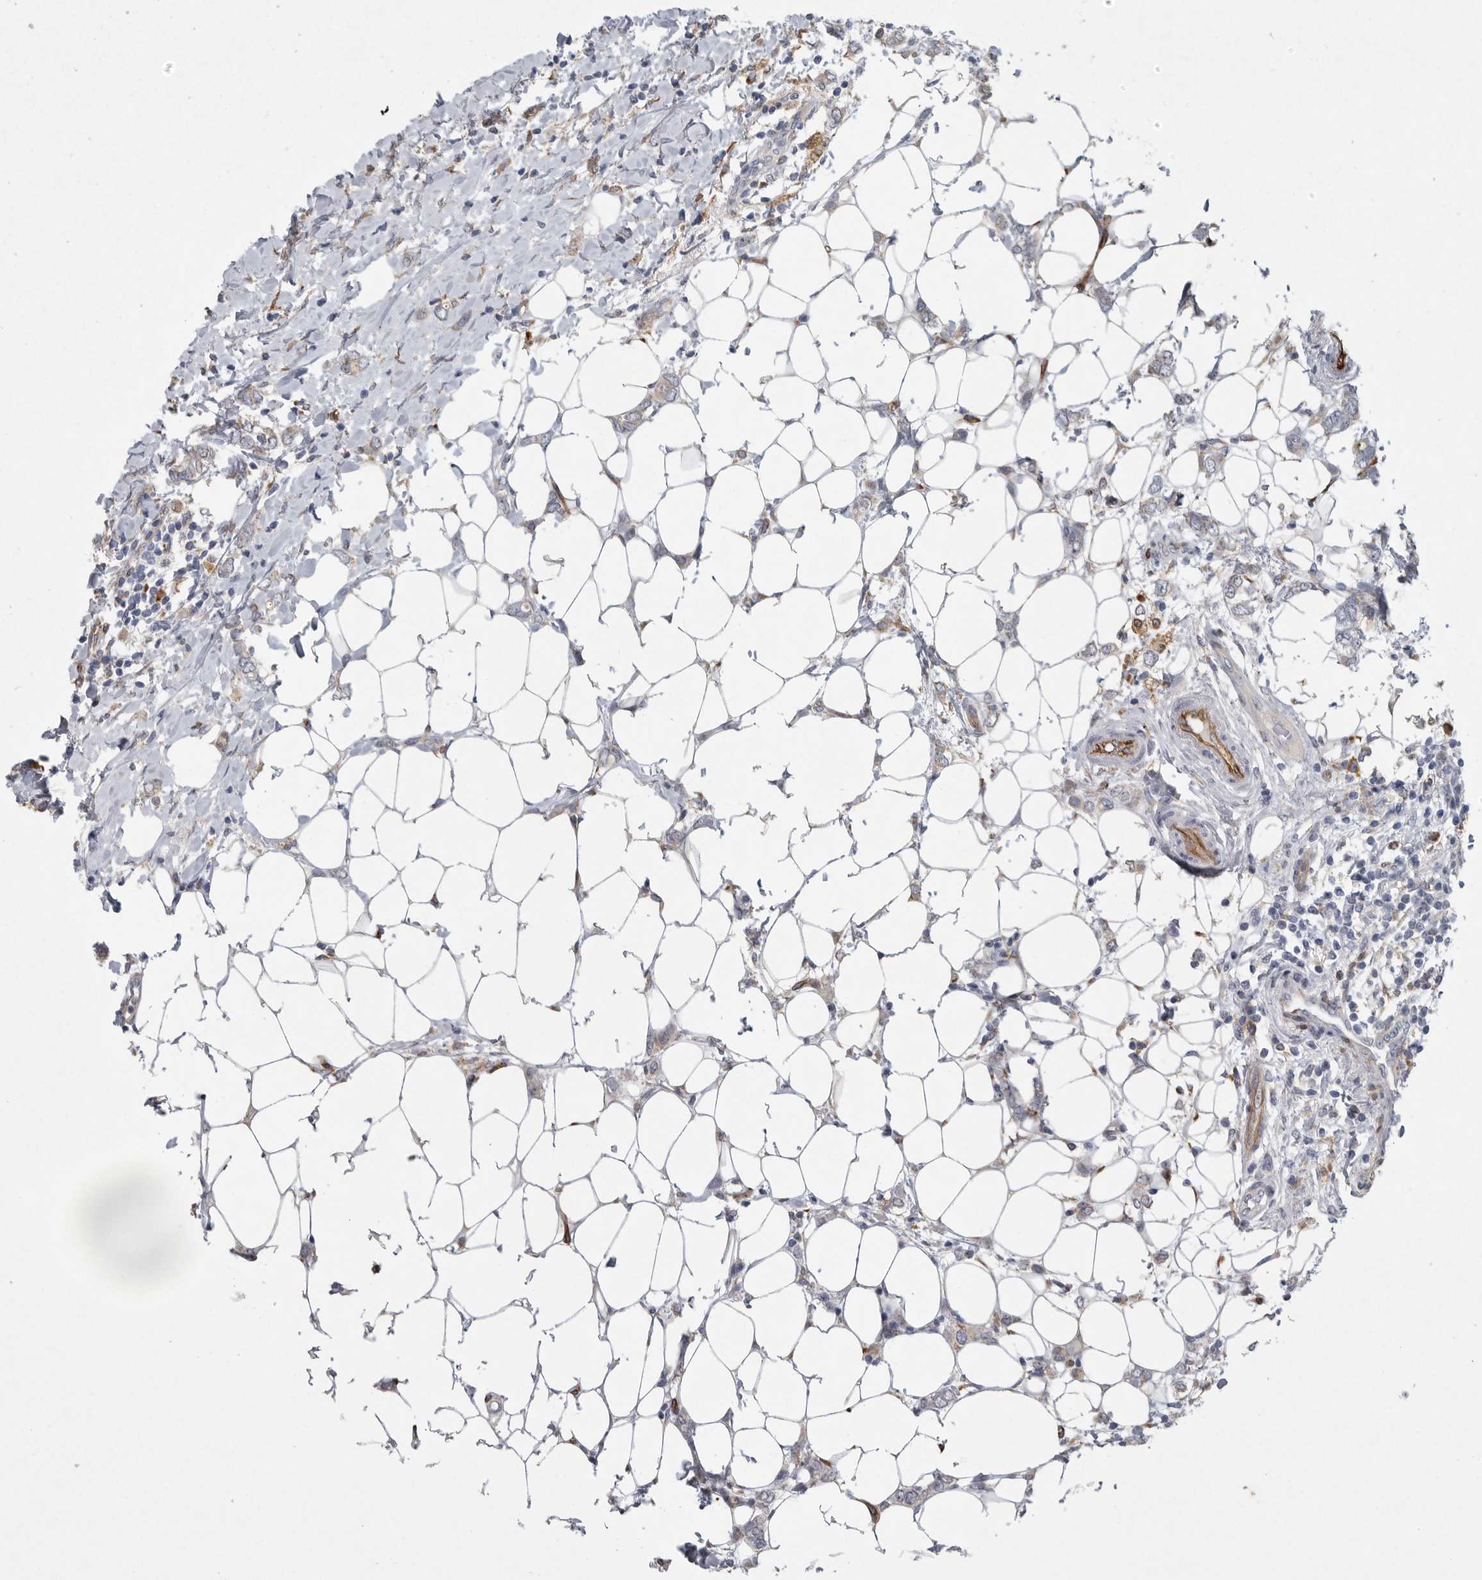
{"staining": {"intensity": "weak", "quantity": "<25%", "location": "cytoplasmic/membranous"}, "tissue": "breast cancer", "cell_type": "Tumor cells", "image_type": "cancer", "snomed": [{"axis": "morphology", "description": "Normal tissue, NOS"}, {"axis": "morphology", "description": "Lobular carcinoma"}, {"axis": "topography", "description": "Breast"}], "caption": "An immunohistochemistry (IHC) micrograph of breast lobular carcinoma is shown. There is no staining in tumor cells of breast lobular carcinoma.", "gene": "MINPP1", "patient": {"sex": "female", "age": 47}}